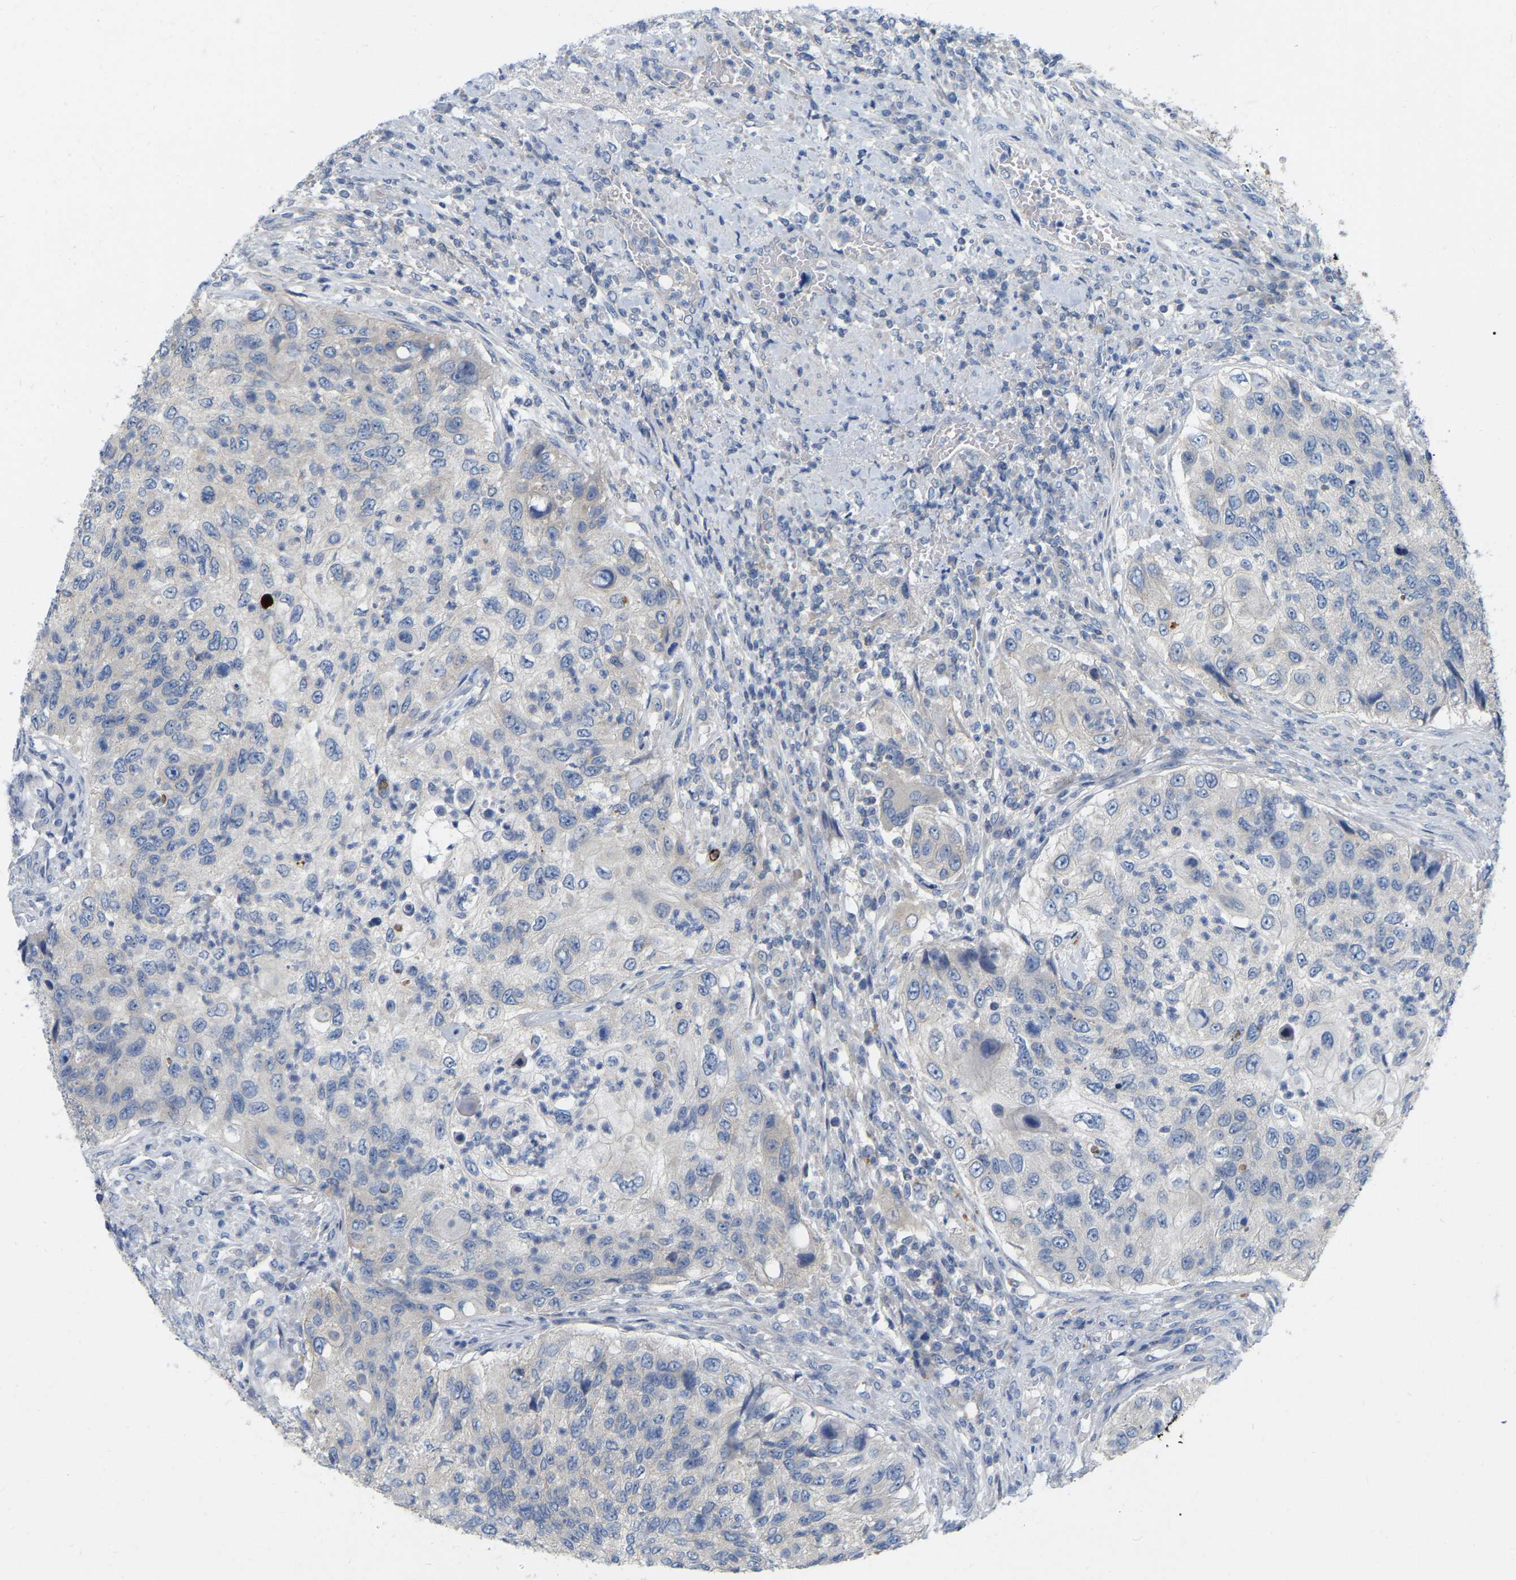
{"staining": {"intensity": "negative", "quantity": "none", "location": "none"}, "tissue": "urothelial cancer", "cell_type": "Tumor cells", "image_type": "cancer", "snomed": [{"axis": "morphology", "description": "Urothelial carcinoma, High grade"}, {"axis": "topography", "description": "Urinary bladder"}], "caption": "A high-resolution photomicrograph shows IHC staining of urothelial cancer, which shows no significant expression in tumor cells.", "gene": "WIPI2", "patient": {"sex": "female", "age": 60}}